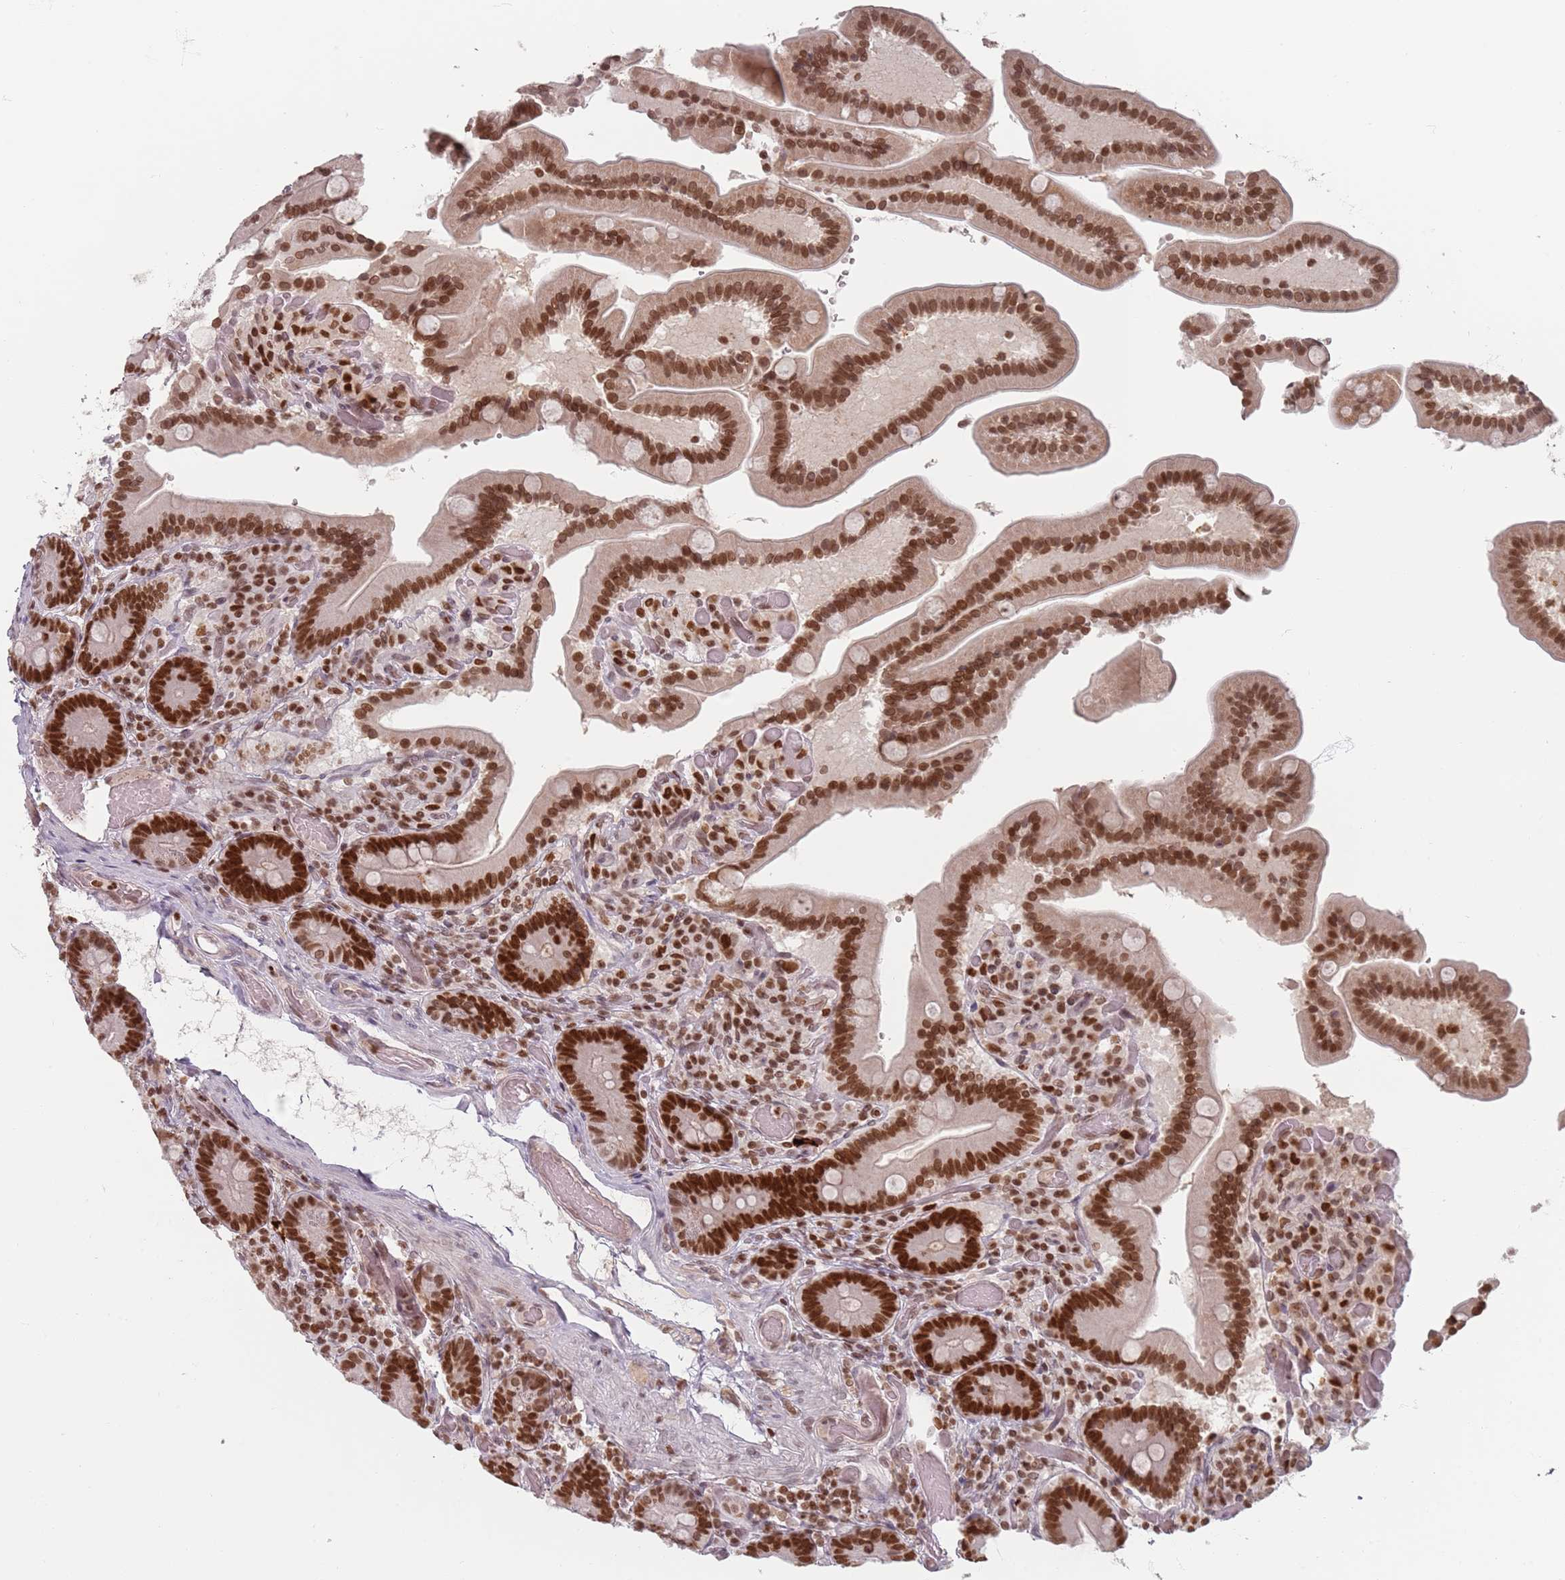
{"staining": {"intensity": "strong", "quantity": ">75%", "location": "nuclear"}, "tissue": "duodenum", "cell_type": "Glandular cells", "image_type": "normal", "snomed": [{"axis": "morphology", "description": "Normal tissue, NOS"}, {"axis": "topography", "description": "Duodenum"}], "caption": "A brown stain labels strong nuclear positivity of a protein in glandular cells of unremarkable human duodenum.", "gene": "NUP50", "patient": {"sex": "female", "age": 62}}